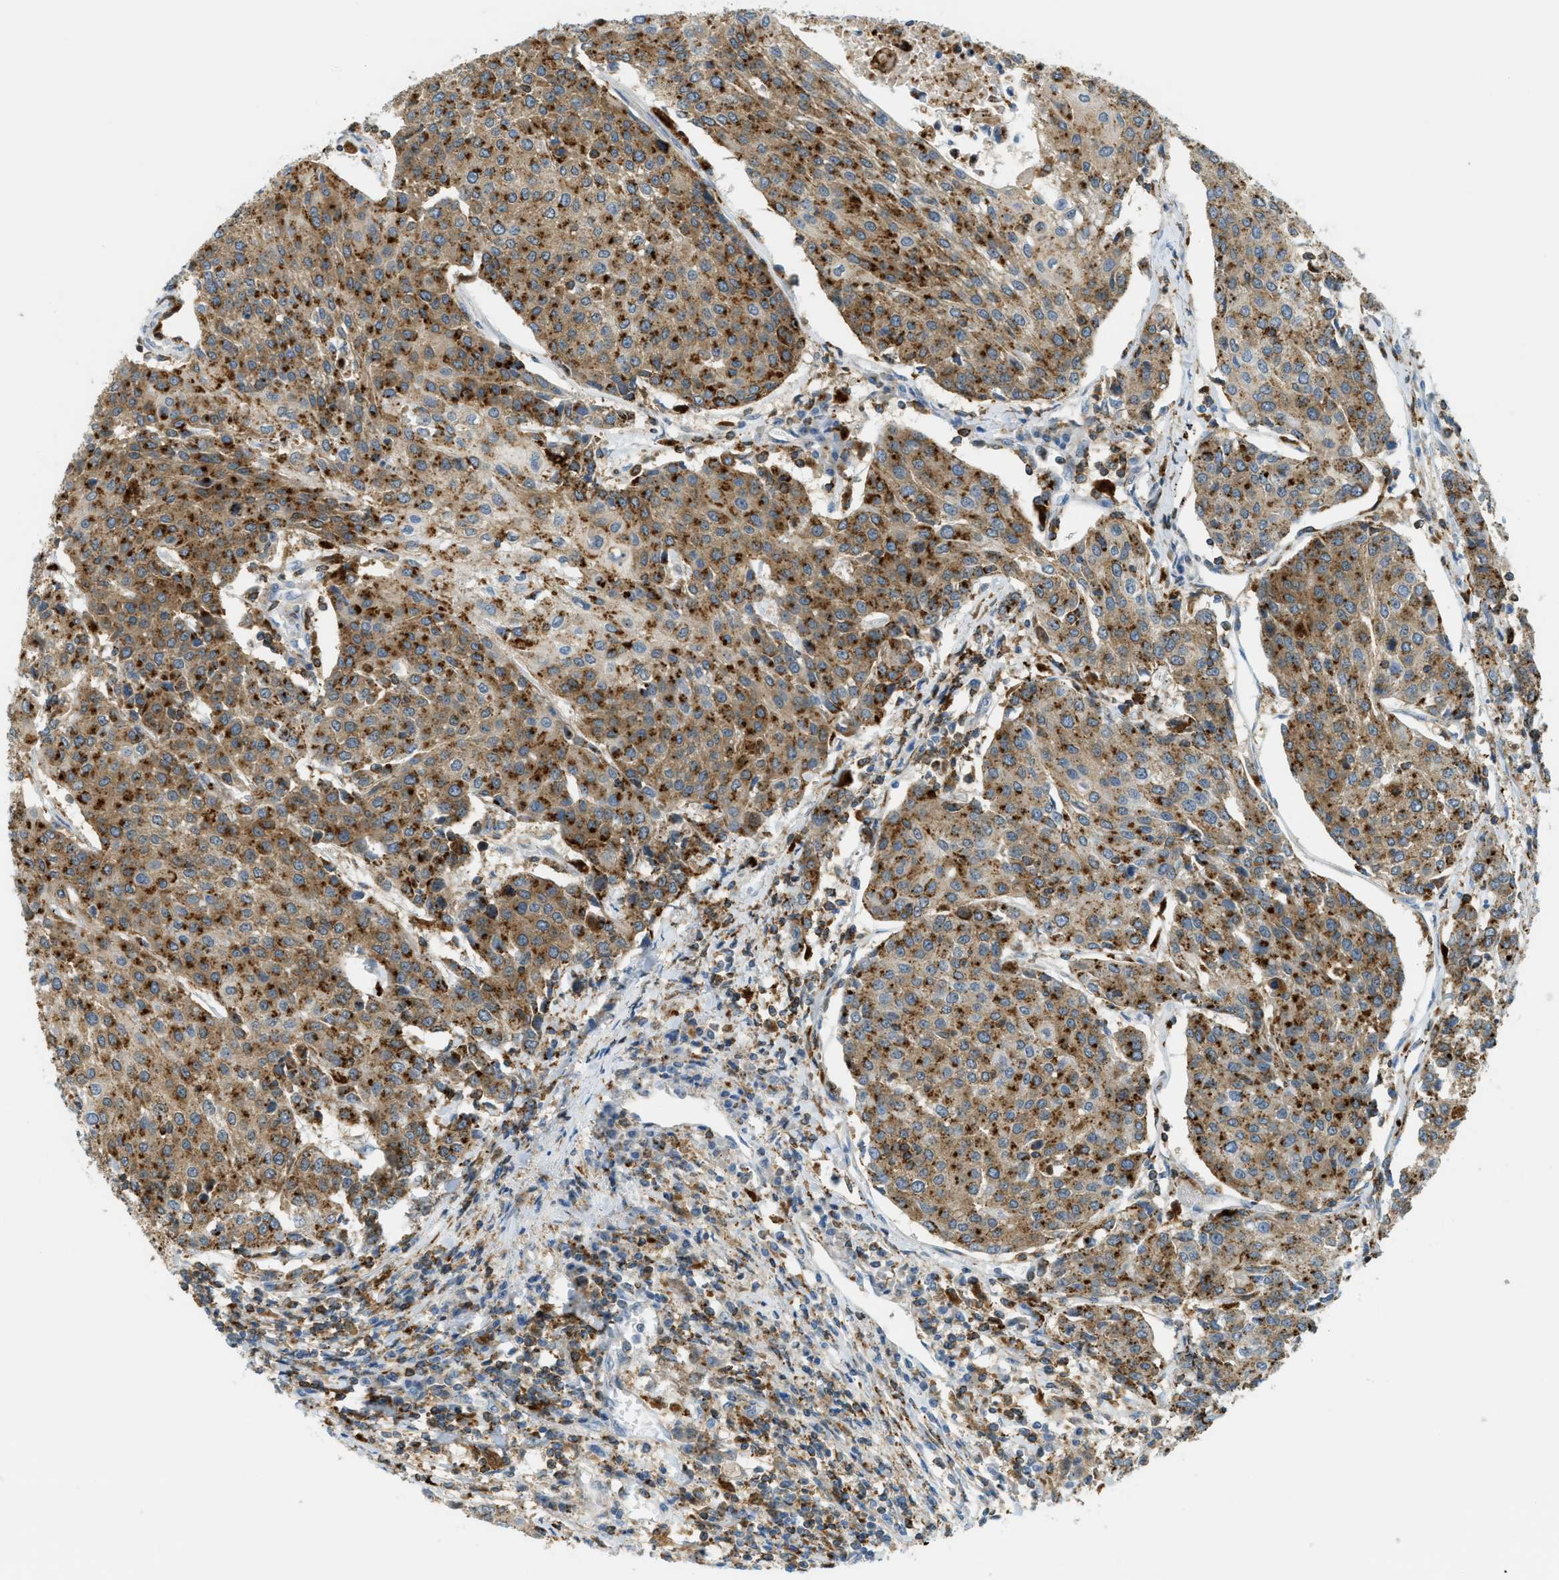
{"staining": {"intensity": "moderate", "quantity": ">75%", "location": "cytoplasmic/membranous"}, "tissue": "urothelial cancer", "cell_type": "Tumor cells", "image_type": "cancer", "snomed": [{"axis": "morphology", "description": "Urothelial carcinoma, High grade"}, {"axis": "topography", "description": "Urinary bladder"}], "caption": "High-grade urothelial carcinoma was stained to show a protein in brown. There is medium levels of moderate cytoplasmic/membranous positivity in approximately >75% of tumor cells.", "gene": "PLBD2", "patient": {"sex": "female", "age": 85}}